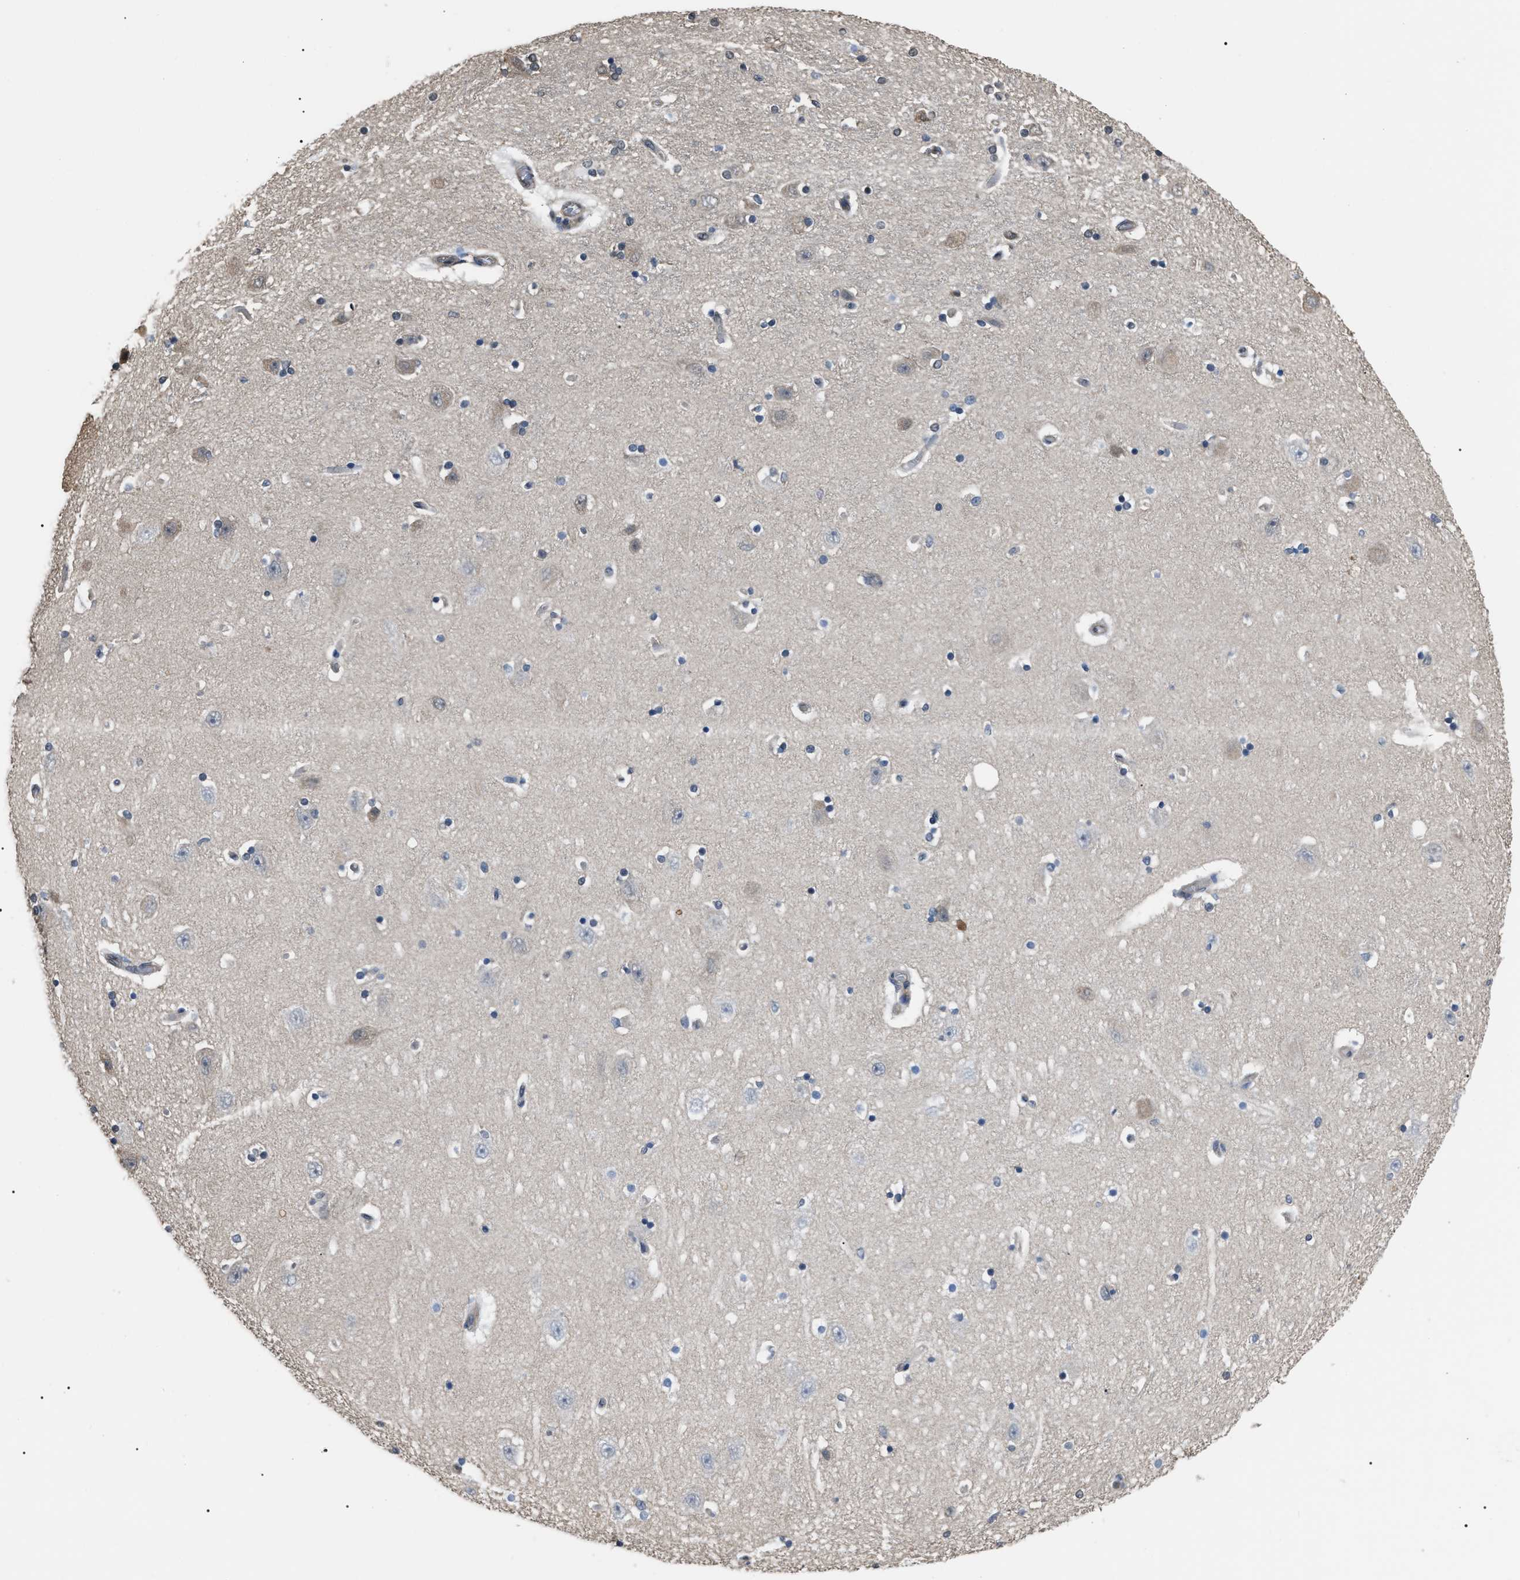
{"staining": {"intensity": "weak", "quantity": "<25%", "location": "cytoplasmic/membranous"}, "tissue": "hippocampus", "cell_type": "Glial cells", "image_type": "normal", "snomed": [{"axis": "morphology", "description": "Normal tissue, NOS"}, {"axis": "topography", "description": "Hippocampus"}], "caption": "The image demonstrates no staining of glial cells in normal hippocampus.", "gene": "PDCD5", "patient": {"sex": "female", "age": 54}}